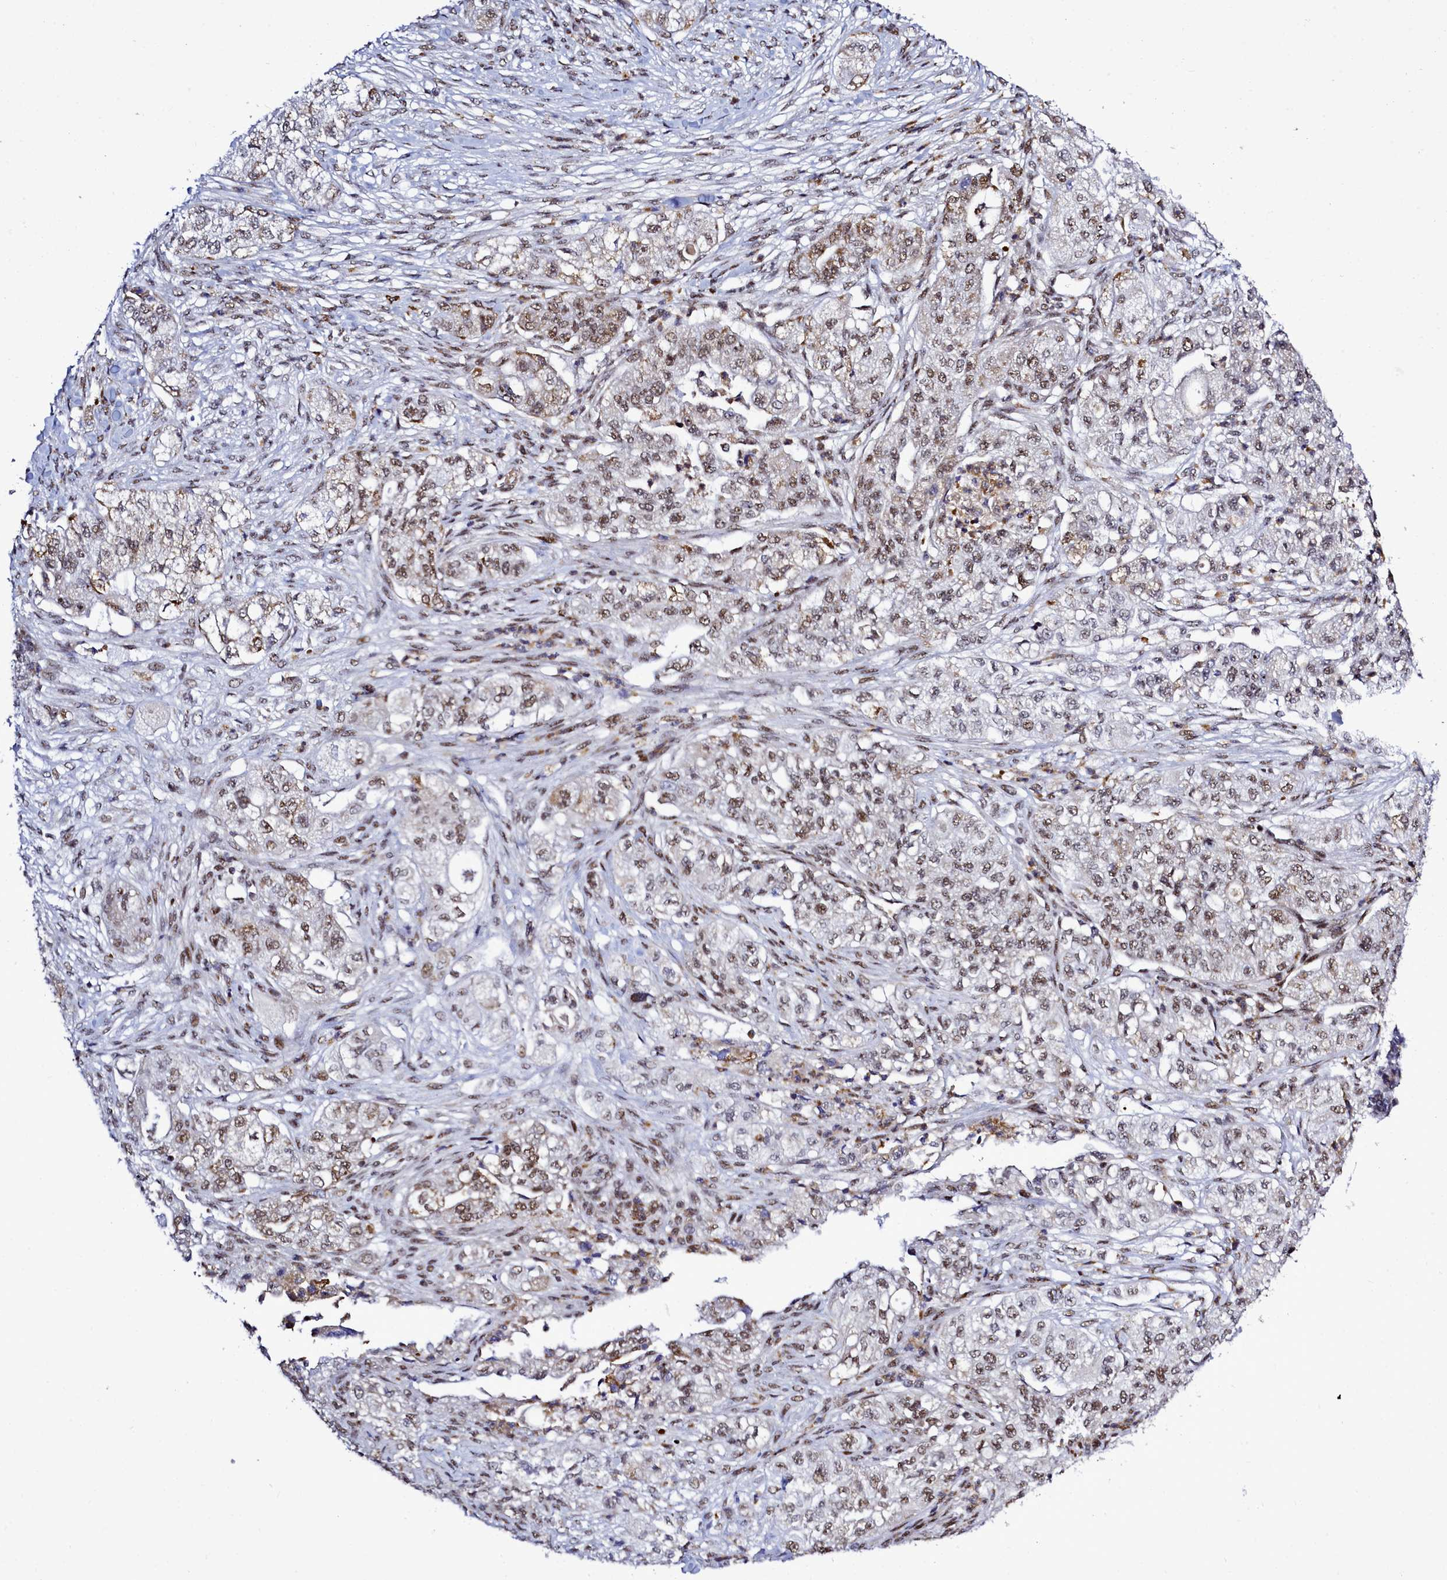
{"staining": {"intensity": "moderate", "quantity": ">75%", "location": "cytoplasmic/membranous,nuclear"}, "tissue": "pancreatic cancer", "cell_type": "Tumor cells", "image_type": "cancer", "snomed": [{"axis": "morphology", "description": "Adenocarcinoma, NOS"}, {"axis": "topography", "description": "Pancreas"}], "caption": "Pancreatic cancer (adenocarcinoma) stained for a protein demonstrates moderate cytoplasmic/membranous and nuclear positivity in tumor cells.", "gene": "POM121L2", "patient": {"sex": "female", "age": 78}}